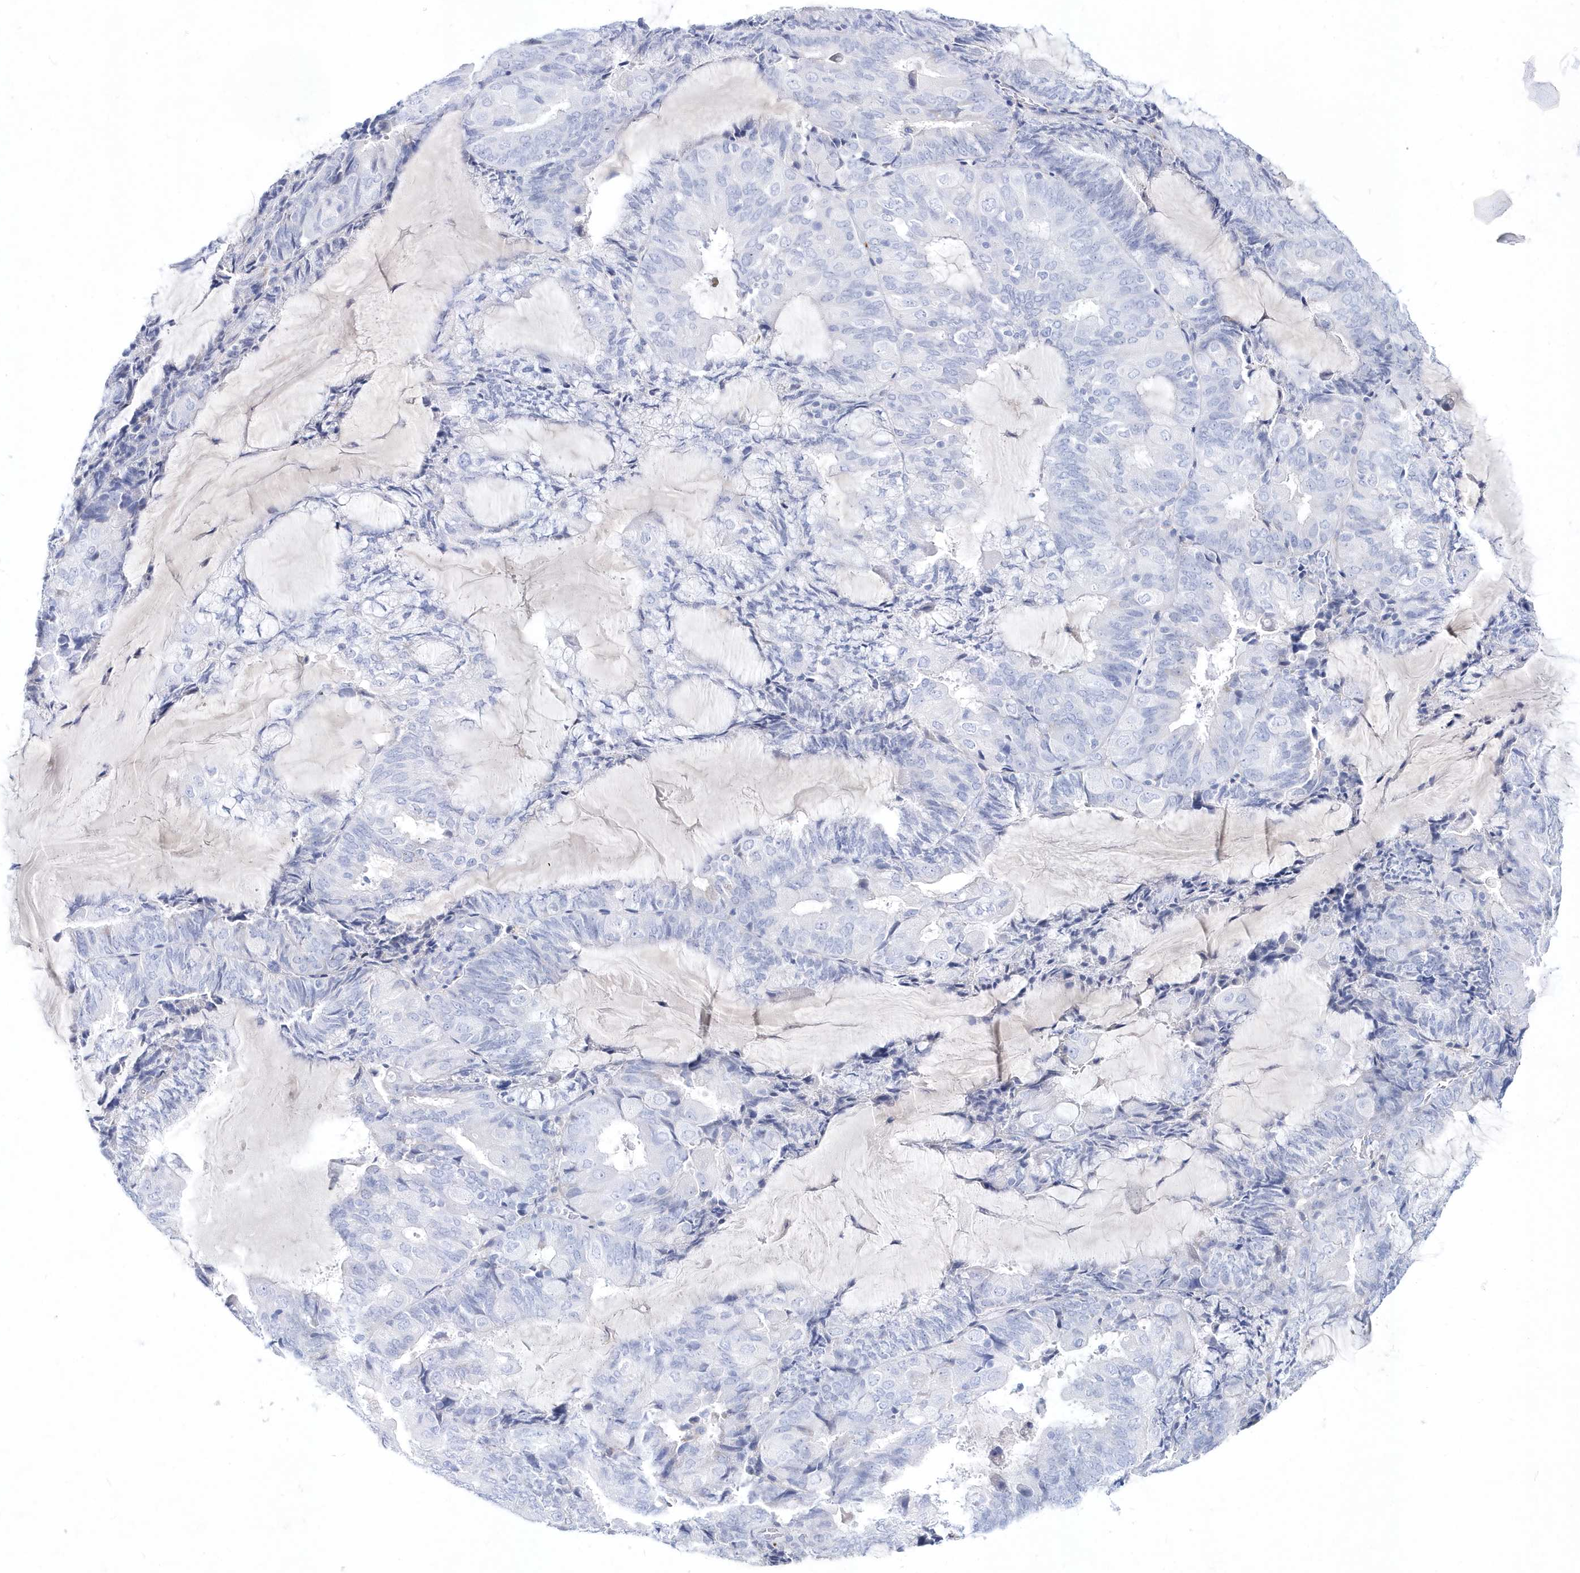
{"staining": {"intensity": "negative", "quantity": "none", "location": "none"}, "tissue": "endometrial cancer", "cell_type": "Tumor cells", "image_type": "cancer", "snomed": [{"axis": "morphology", "description": "Adenocarcinoma, NOS"}, {"axis": "topography", "description": "Endometrium"}], "caption": "Human adenocarcinoma (endometrial) stained for a protein using immunohistochemistry displays no staining in tumor cells.", "gene": "SPINK7", "patient": {"sex": "female", "age": 81}}